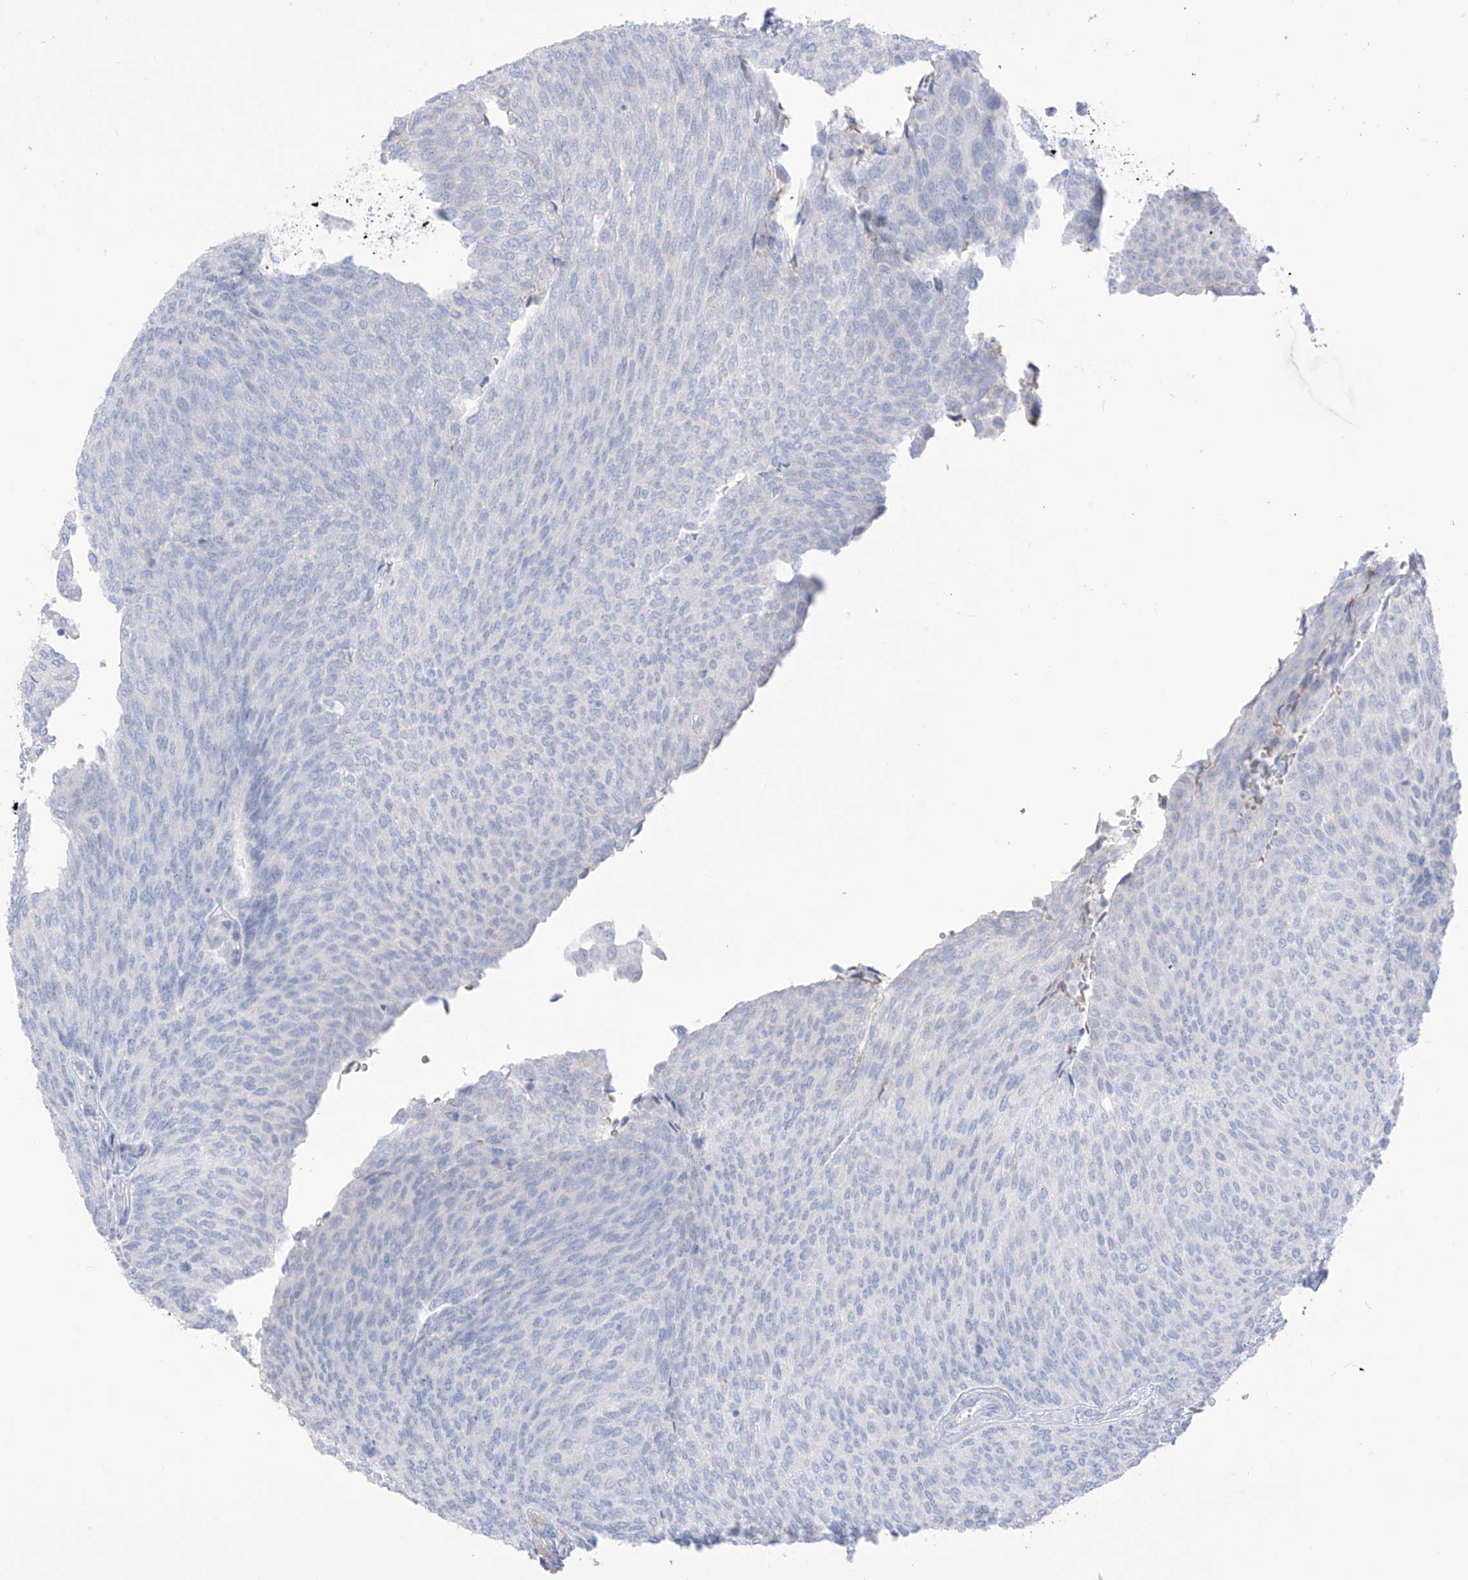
{"staining": {"intensity": "negative", "quantity": "none", "location": "none"}, "tissue": "urothelial cancer", "cell_type": "Tumor cells", "image_type": "cancer", "snomed": [{"axis": "morphology", "description": "Urothelial carcinoma, Low grade"}, {"axis": "topography", "description": "Urinary bladder"}], "caption": "Immunohistochemistry image of human urothelial cancer stained for a protein (brown), which exhibits no expression in tumor cells.", "gene": "ASPRV1", "patient": {"sex": "female", "age": 79}}